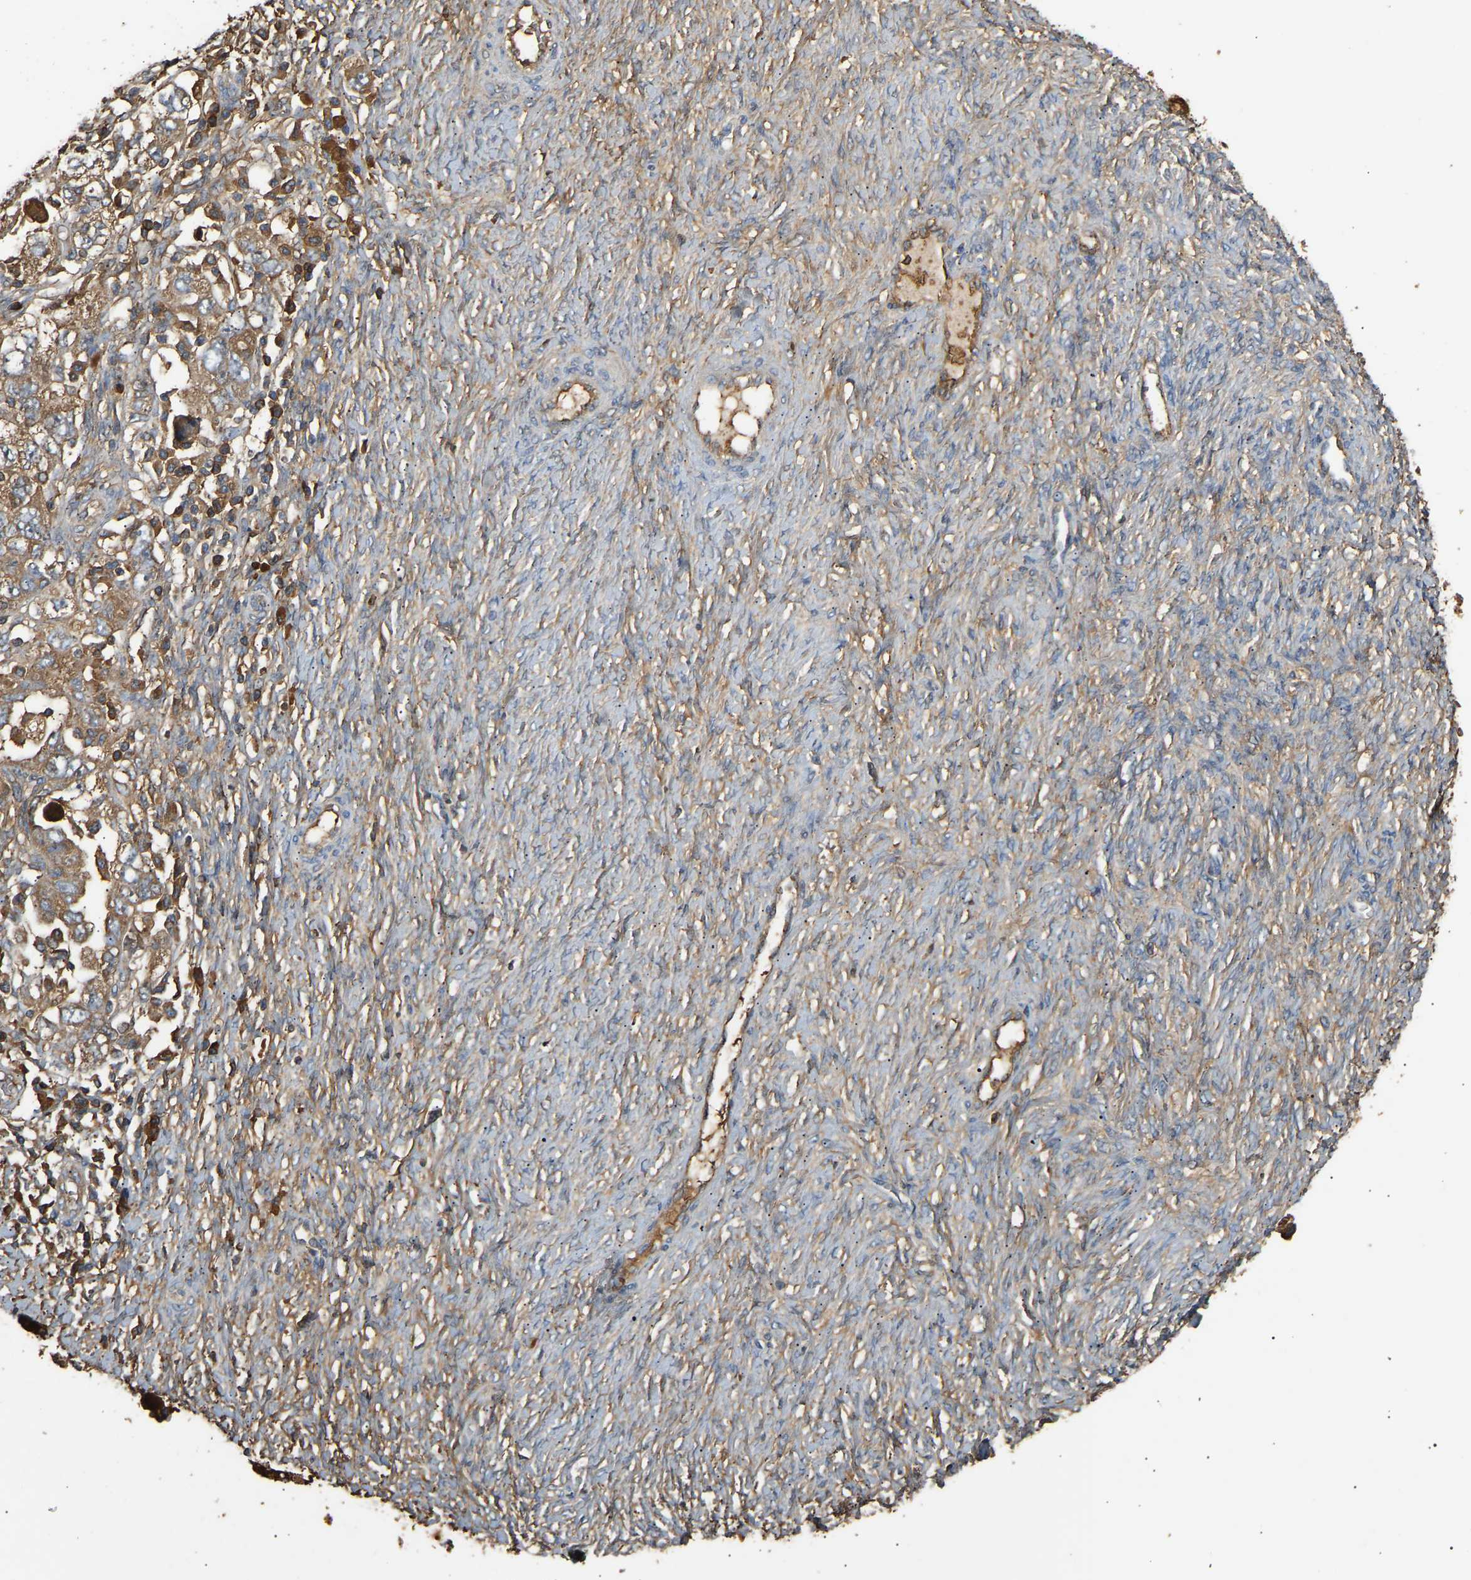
{"staining": {"intensity": "moderate", "quantity": ">75%", "location": "cytoplasmic/membranous"}, "tissue": "ovarian cancer", "cell_type": "Tumor cells", "image_type": "cancer", "snomed": [{"axis": "morphology", "description": "Carcinoma, NOS"}, {"axis": "morphology", "description": "Cystadenocarcinoma, serous, NOS"}, {"axis": "topography", "description": "Ovary"}], "caption": "A brown stain highlights moderate cytoplasmic/membranous expression of a protein in ovarian serous cystadenocarcinoma tumor cells.", "gene": "TMEM268", "patient": {"sex": "female", "age": 69}}